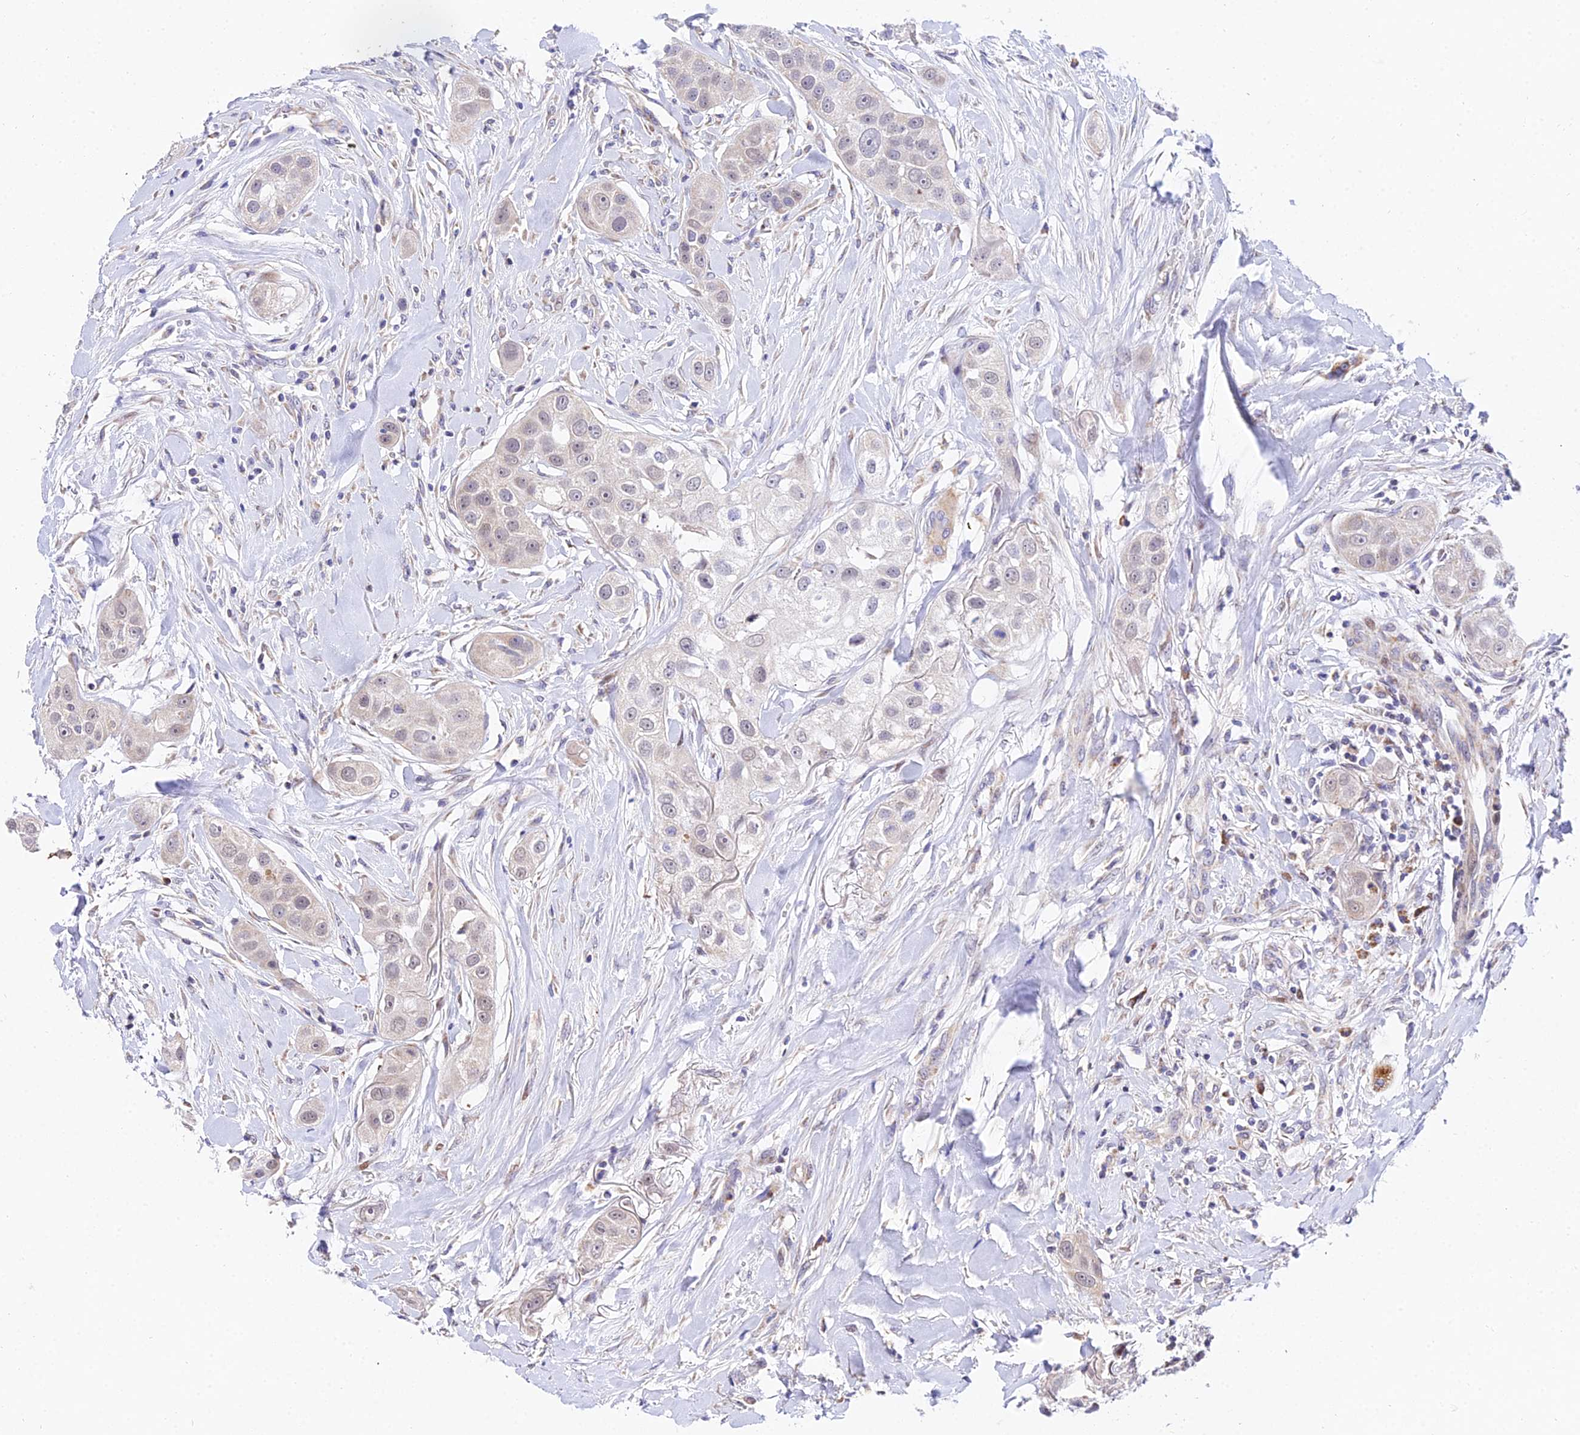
{"staining": {"intensity": "negative", "quantity": "none", "location": "none"}, "tissue": "head and neck cancer", "cell_type": "Tumor cells", "image_type": "cancer", "snomed": [{"axis": "morphology", "description": "Normal tissue, NOS"}, {"axis": "morphology", "description": "Squamous cell carcinoma, NOS"}, {"axis": "topography", "description": "Skeletal muscle"}, {"axis": "topography", "description": "Head-Neck"}], "caption": "Immunohistochemical staining of head and neck cancer (squamous cell carcinoma) exhibits no significant positivity in tumor cells.", "gene": "ATP5PB", "patient": {"sex": "male", "age": 51}}